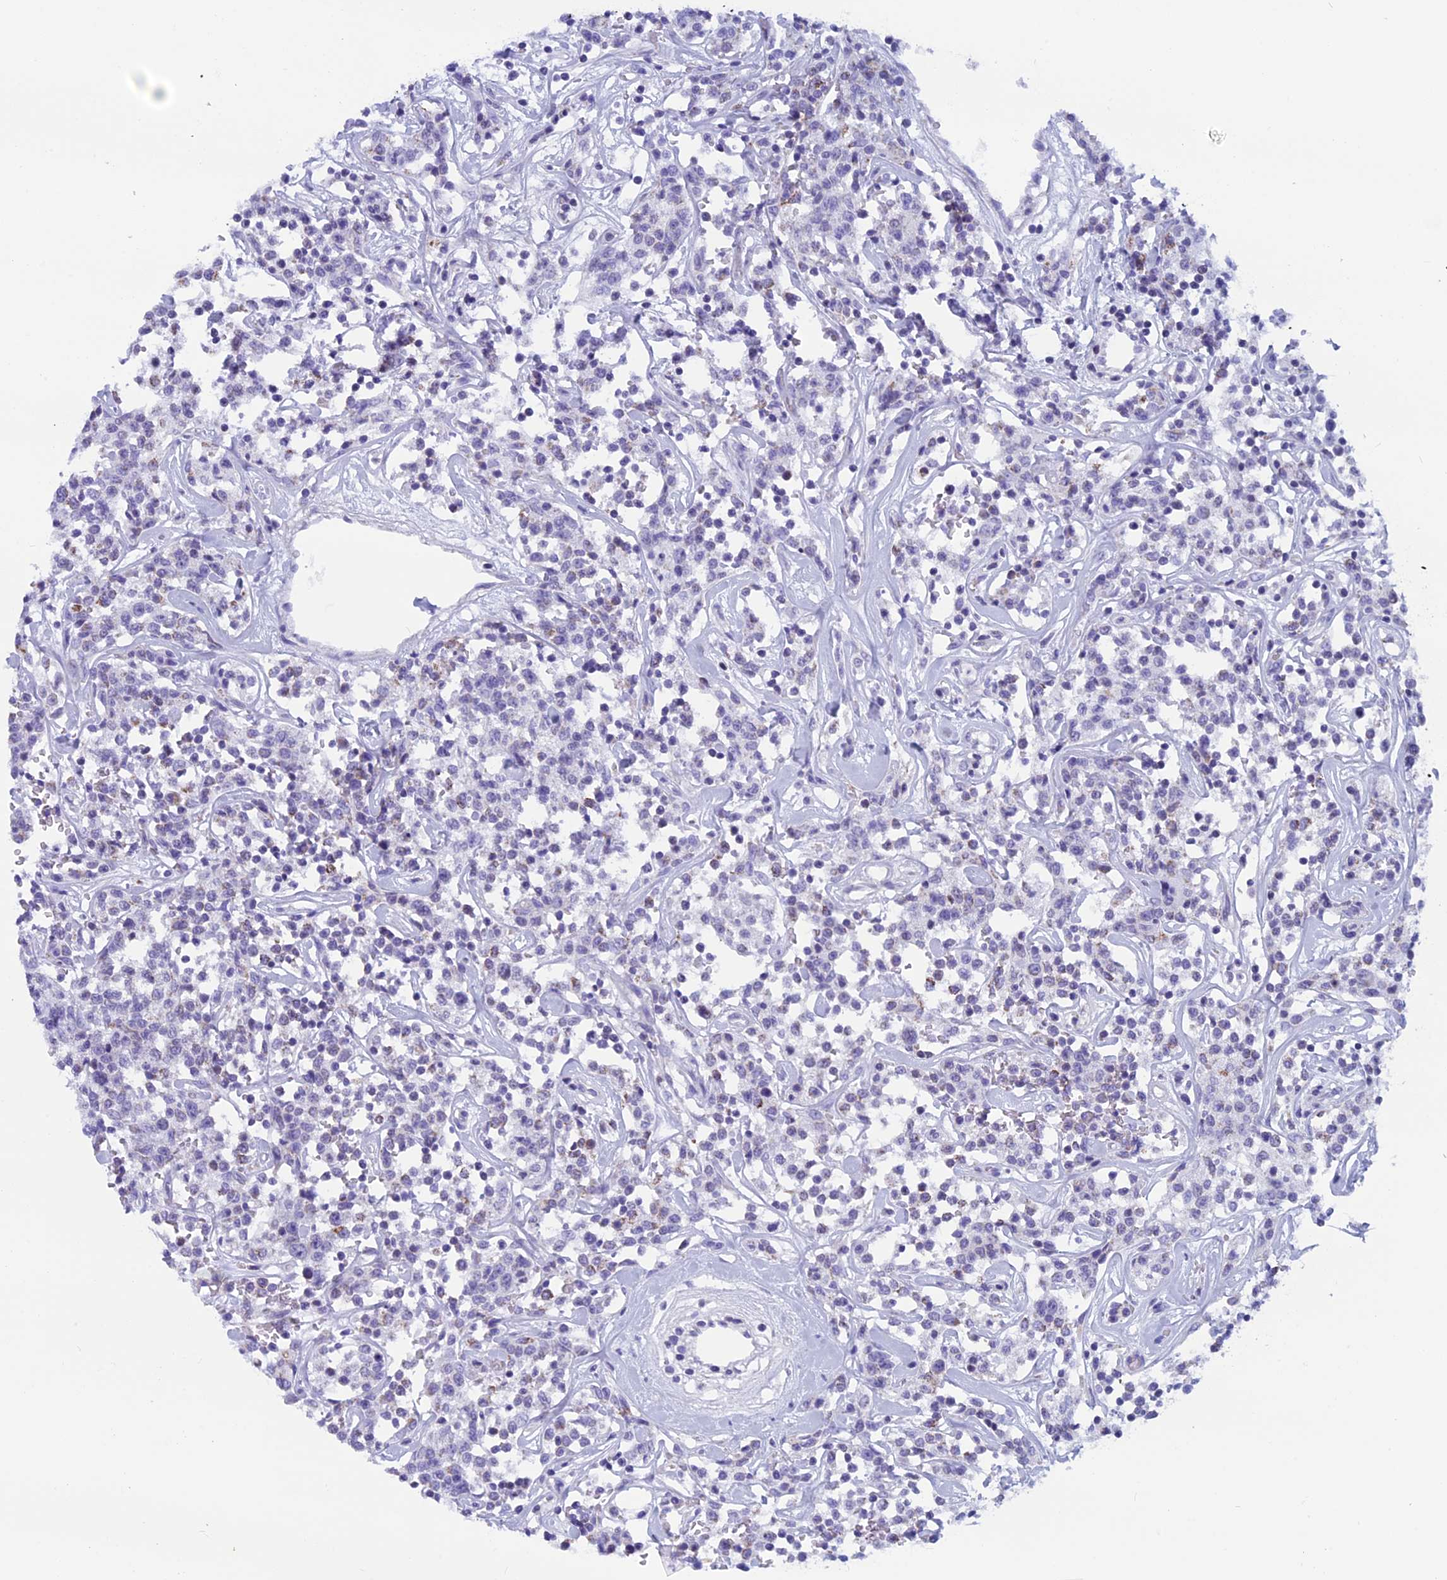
{"staining": {"intensity": "negative", "quantity": "none", "location": "none"}, "tissue": "lymphoma", "cell_type": "Tumor cells", "image_type": "cancer", "snomed": [{"axis": "morphology", "description": "Malignant lymphoma, non-Hodgkin's type, Low grade"}, {"axis": "topography", "description": "Small intestine"}], "caption": "Immunohistochemical staining of malignant lymphoma, non-Hodgkin's type (low-grade) exhibits no significant positivity in tumor cells.", "gene": "ZNF563", "patient": {"sex": "female", "age": 59}}